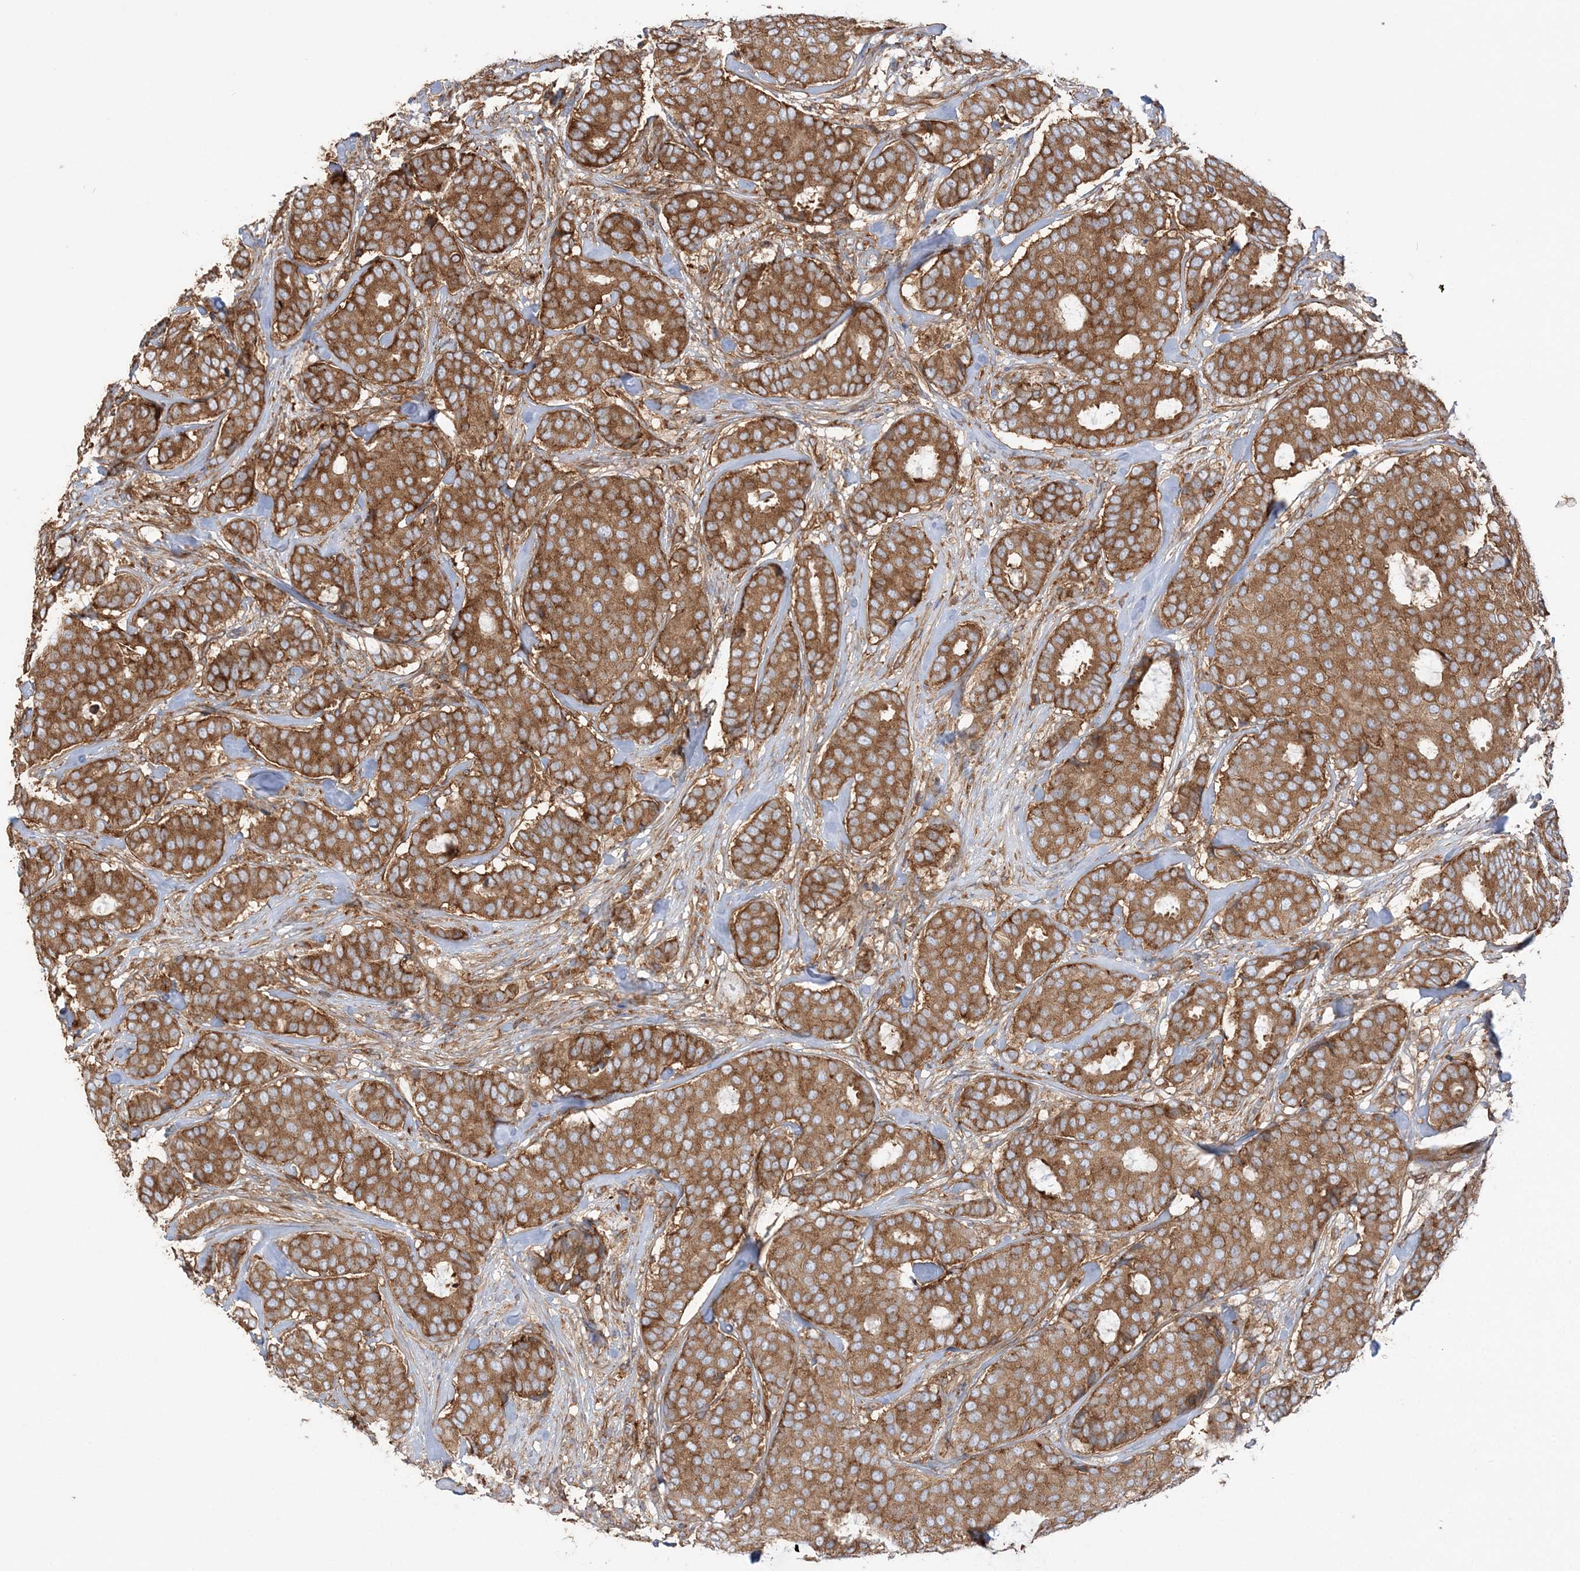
{"staining": {"intensity": "moderate", "quantity": ">75%", "location": "cytoplasmic/membranous"}, "tissue": "breast cancer", "cell_type": "Tumor cells", "image_type": "cancer", "snomed": [{"axis": "morphology", "description": "Duct carcinoma"}, {"axis": "topography", "description": "Breast"}], "caption": "Breast cancer tissue exhibits moderate cytoplasmic/membranous positivity in about >75% of tumor cells, visualized by immunohistochemistry.", "gene": "TBC1D5", "patient": {"sex": "female", "age": 75}}